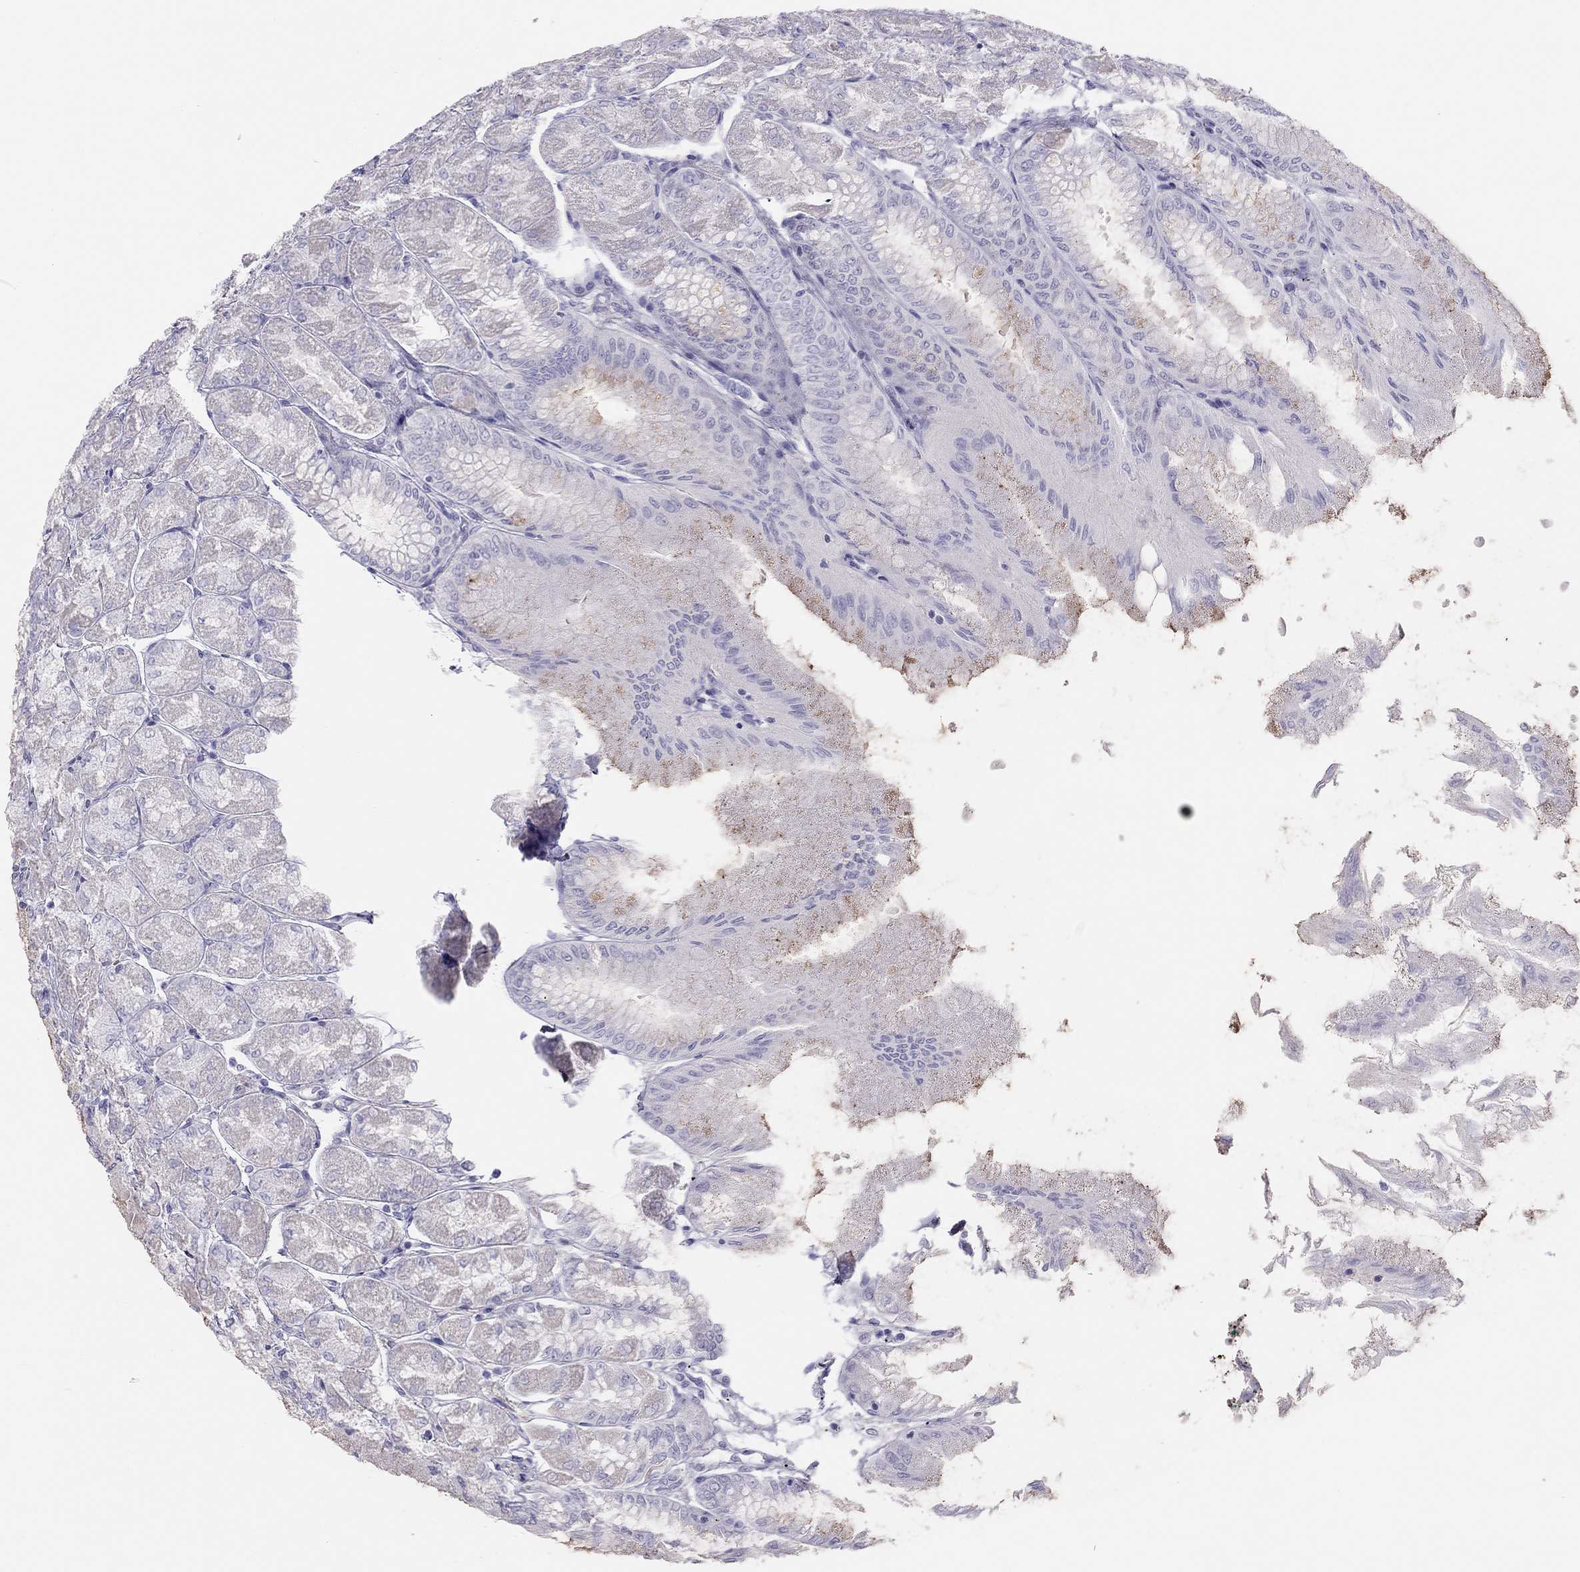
{"staining": {"intensity": "negative", "quantity": "none", "location": "none"}, "tissue": "stomach", "cell_type": "Glandular cells", "image_type": "normal", "snomed": [{"axis": "morphology", "description": "Normal tissue, NOS"}, {"axis": "topography", "description": "Stomach, upper"}], "caption": "Photomicrograph shows no protein staining in glandular cells of normal stomach. The staining was performed using DAB (3,3'-diaminobenzidine) to visualize the protein expression in brown, while the nuclei were stained in blue with hematoxylin (Magnification: 20x).", "gene": "SPATA12", "patient": {"sex": "male", "age": 60}}